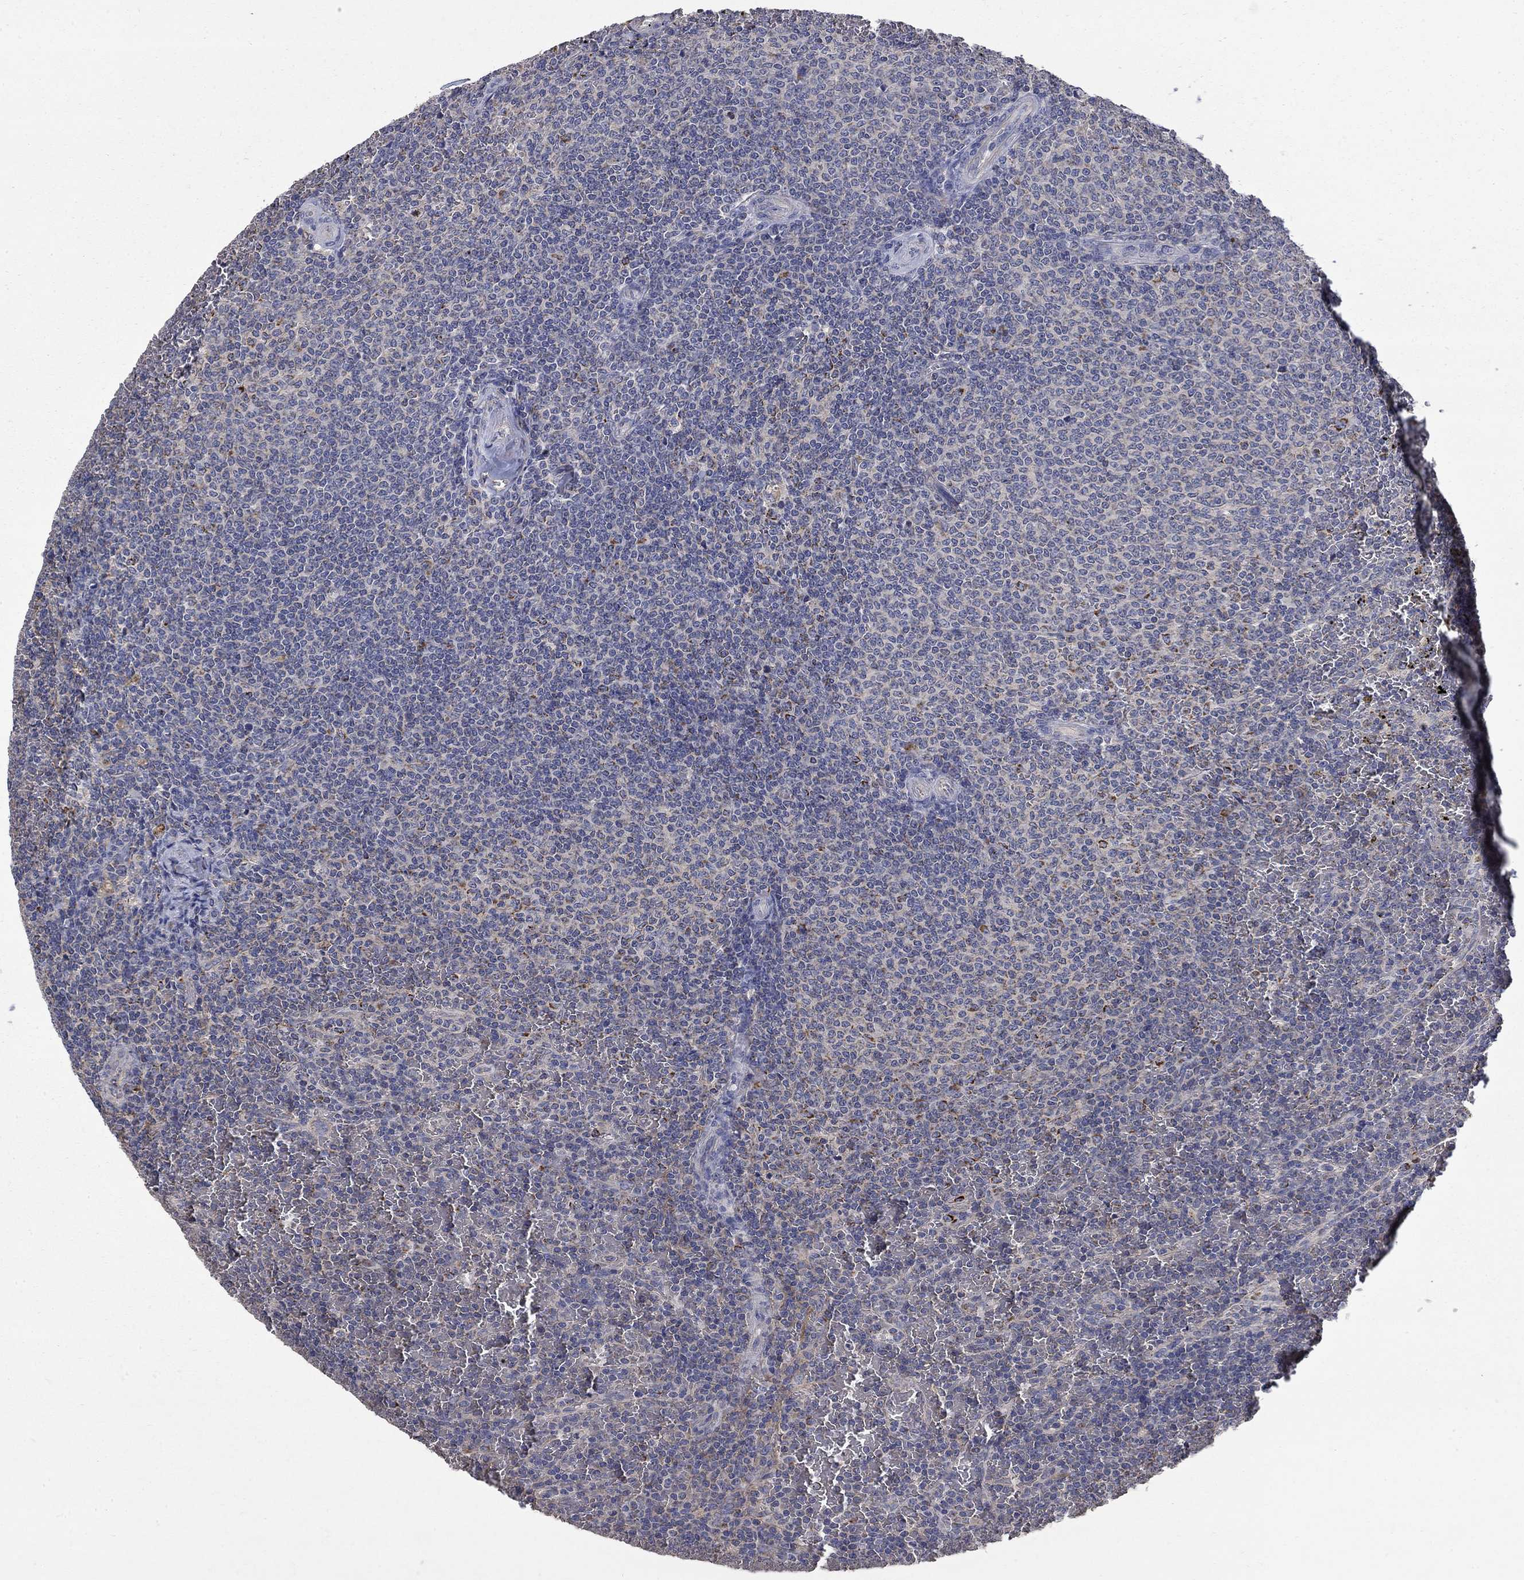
{"staining": {"intensity": "negative", "quantity": "none", "location": "none"}, "tissue": "lymphoma", "cell_type": "Tumor cells", "image_type": "cancer", "snomed": [{"axis": "morphology", "description": "Malignant lymphoma, non-Hodgkin's type, Low grade"}, {"axis": "topography", "description": "Spleen"}], "caption": "Immunohistochemistry photomicrograph of human malignant lymphoma, non-Hodgkin's type (low-grade) stained for a protein (brown), which shows no expression in tumor cells.", "gene": "HSPA12A", "patient": {"sex": "female", "age": 77}}